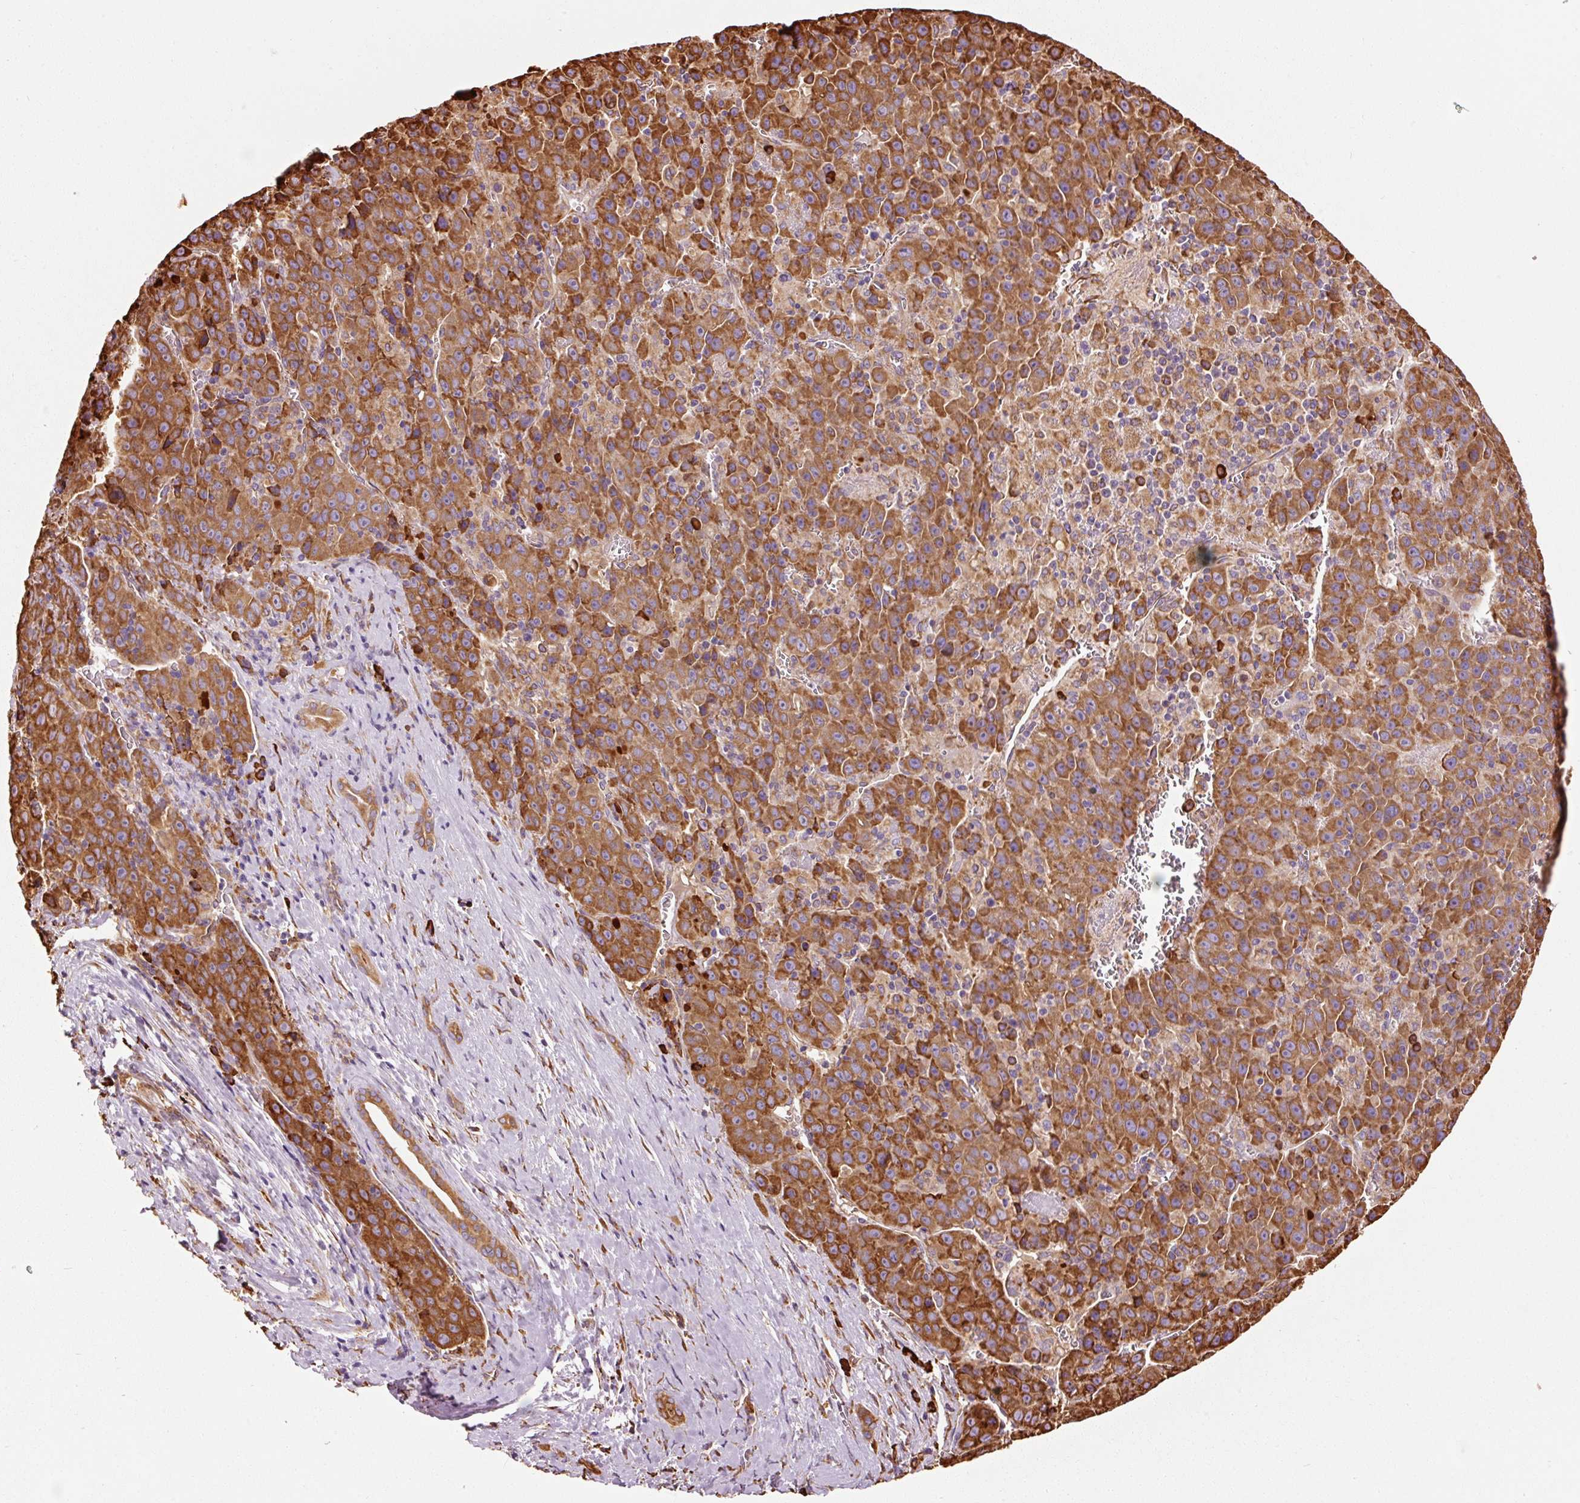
{"staining": {"intensity": "strong", "quantity": ">75%", "location": "cytoplasmic/membranous"}, "tissue": "liver cancer", "cell_type": "Tumor cells", "image_type": "cancer", "snomed": [{"axis": "morphology", "description": "Carcinoma, Hepatocellular, NOS"}, {"axis": "topography", "description": "Liver"}], "caption": "This micrograph demonstrates IHC staining of liver cancer (hepatocellular carcinoma), with high strong cytoplasmic/membranous expression in approximately >75% of tumor cells.", "gene": "KLC1", "patient": {"sex": "female", "age": 53}}